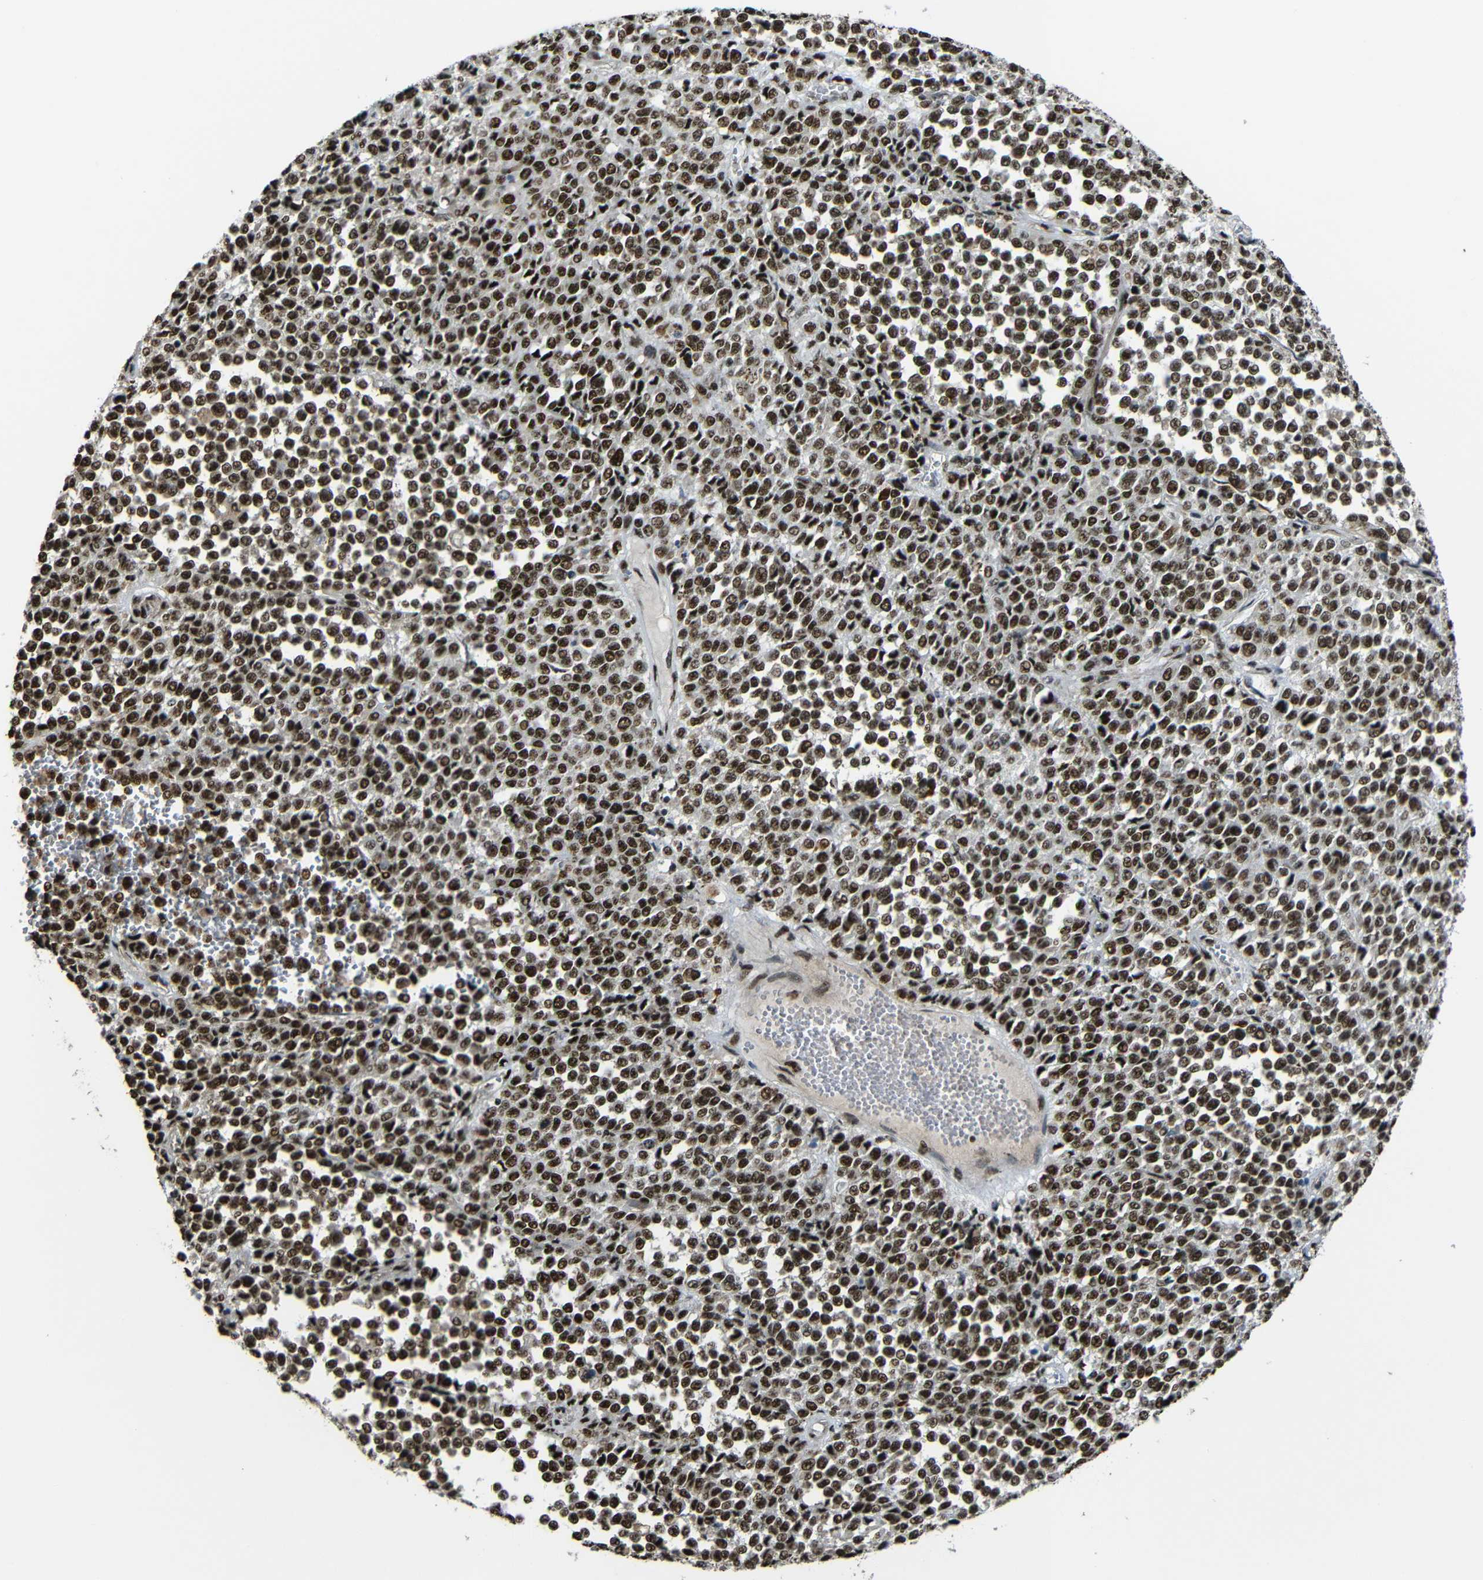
{"staining": {"intensity": "strong", "quantity": ">75%", "location": "nuclear"}, "tissue": "melanoma", "cell_type": "Tumor cells", "image_type": "cancer", "snomed": [{"axis": "morphology", "description": "Malignant melanoma, Metastatic site"}, {"axis": "topography", "description": "Pancreas"}], "caption": "Strong nuclear expression is seen in about >75% of tumor cells in malignant melanoma (metastatic site).", "gene": "TCF7L2", "patient": {"sex": "female", "age": 30}}